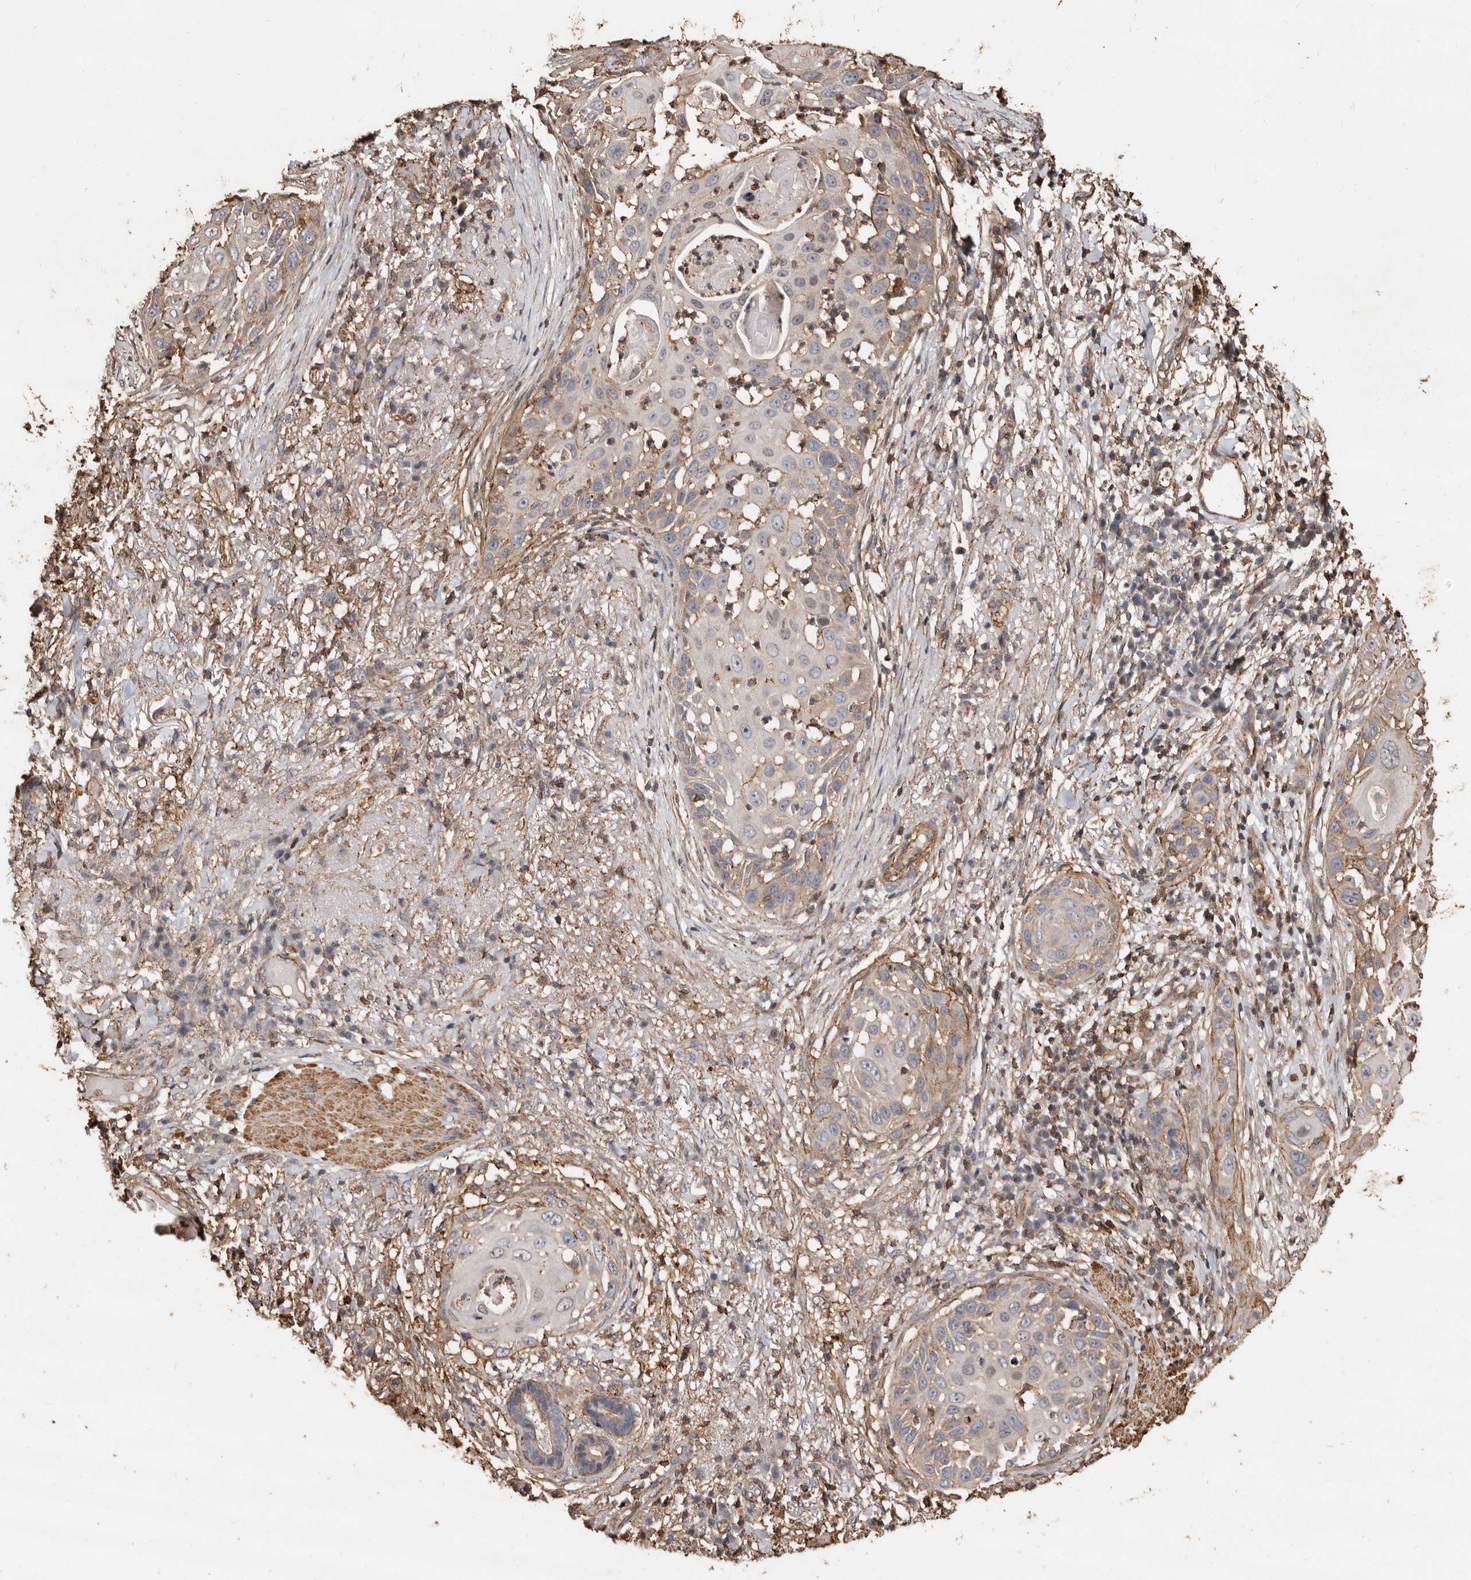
{"staining": {"intensity": "weak", "quantity": "<25%", "location": "cytoplasmic/membranous"}, "tissue": "skin cancer", "cell_type": "Tumor cells", "image_type": "cancer", "snomed": [{"axis": "morphology", "description": "Squamous cell carcinoma, NOS"}, {"axis": "topography", "description": "Skin"}], "caption": "Human skin cancer stained for a protein using immunohistochemistry demonstrates no expression in tumor cells.", "gene": "GSK3A", "patient": {"sex": "female", "age": 44}}